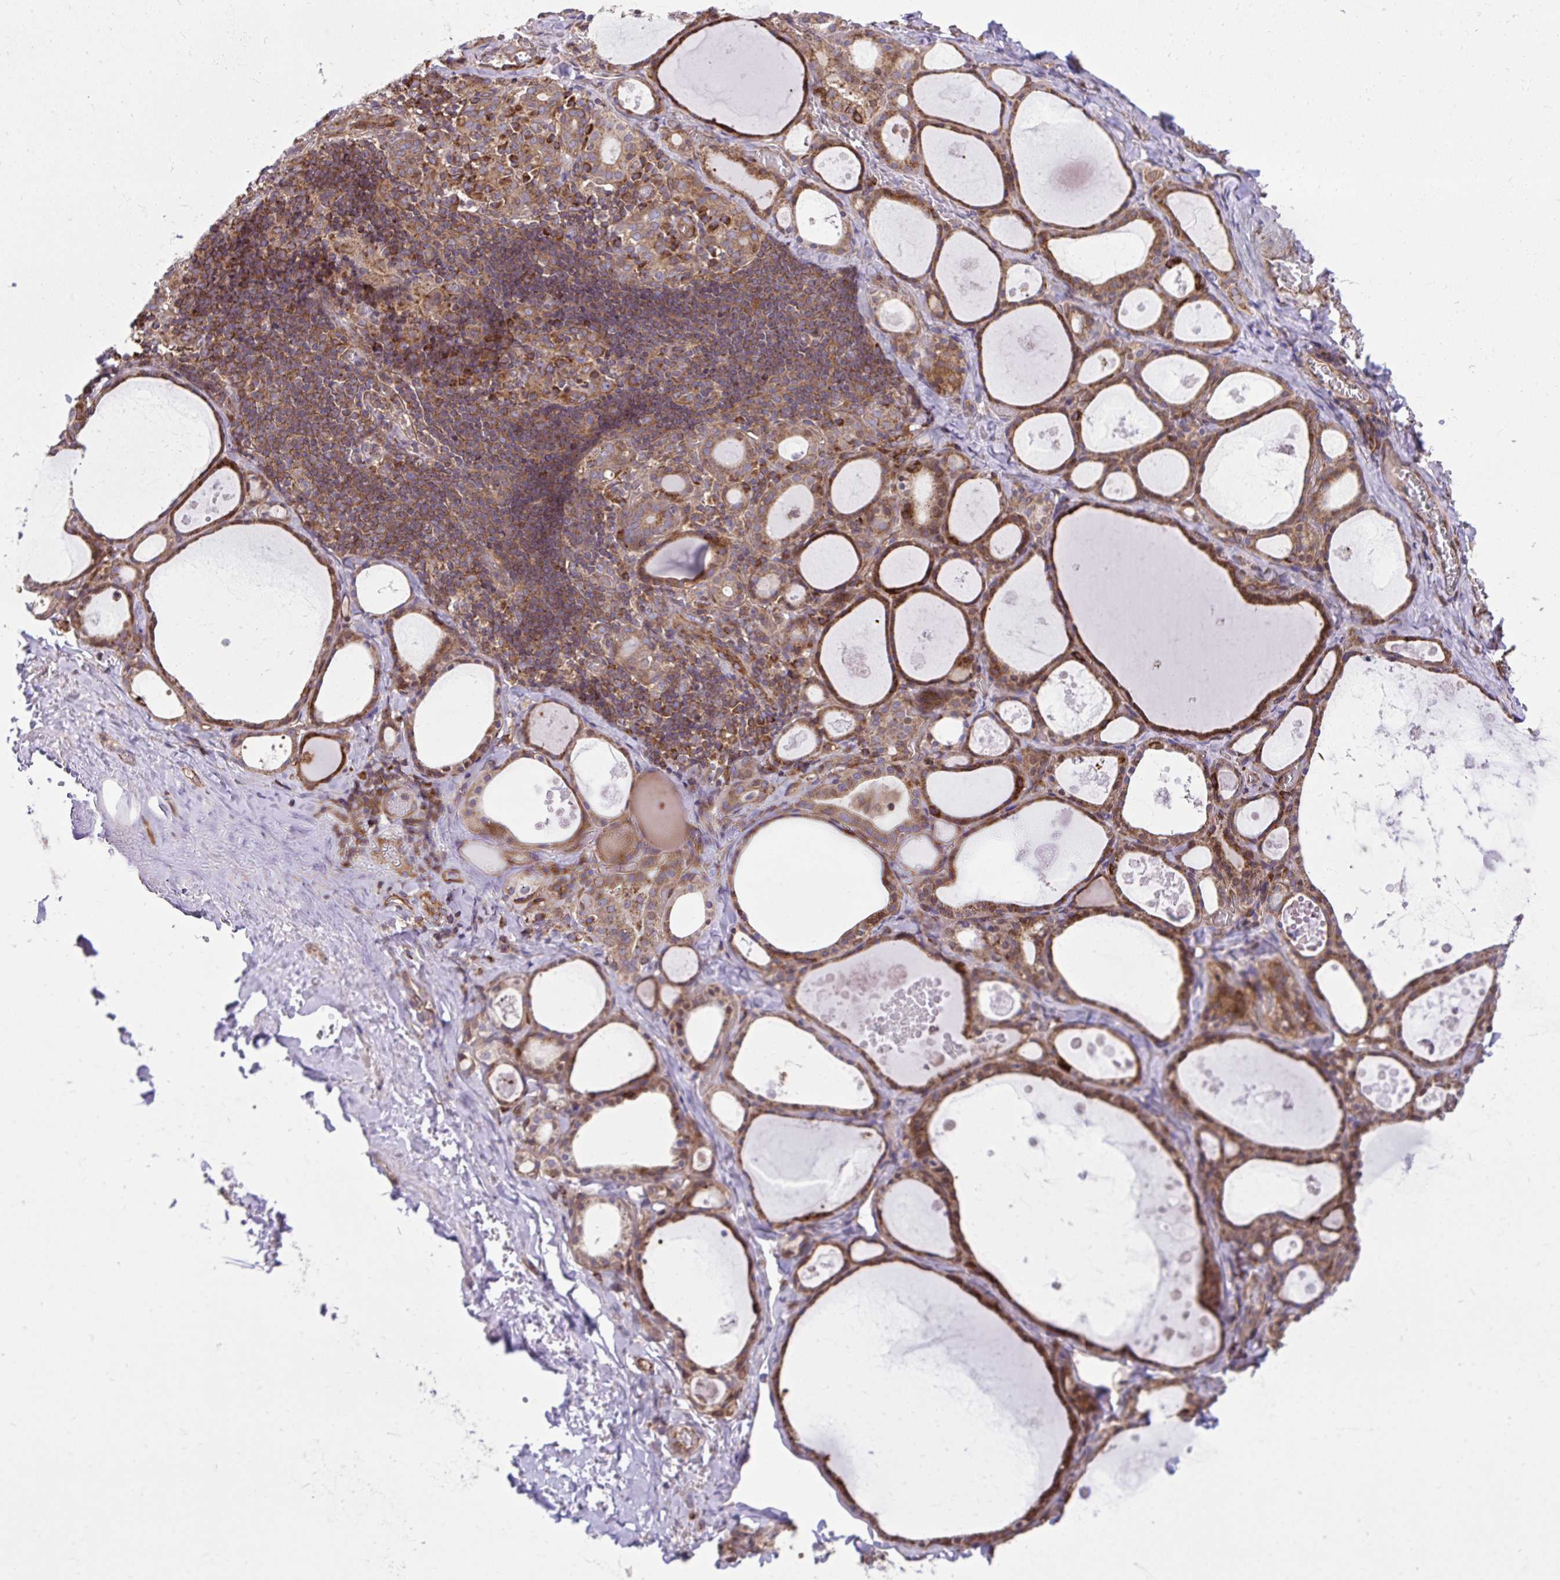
{"staining": {"intensity": "moderate", "quantity": ">75%", "location": "cytoplasmic/membranous"}, "tissue": "thyroid gland", "cell_type": "Glandular cells", "image_type": "normal", "snomed": [{"axis": "morphology", "description": "Normal tissue, NOS"}, {"axis": "topography", "description": "Thyroid gland"}], "caption": "Glandular cells reveal medium levels of moderate cytoplasmic/membranous expression in approximately >75% of cells in unremarkable human thyroid gland. The staining is performed using DAB (3,3'-diaminobenzidine) brown chromogen to label protein expression. The nuclei are counter-stained blue using hematoxylin.", "gene": "NMNAT3", "patient": {"sex": "male", "age": 56}}